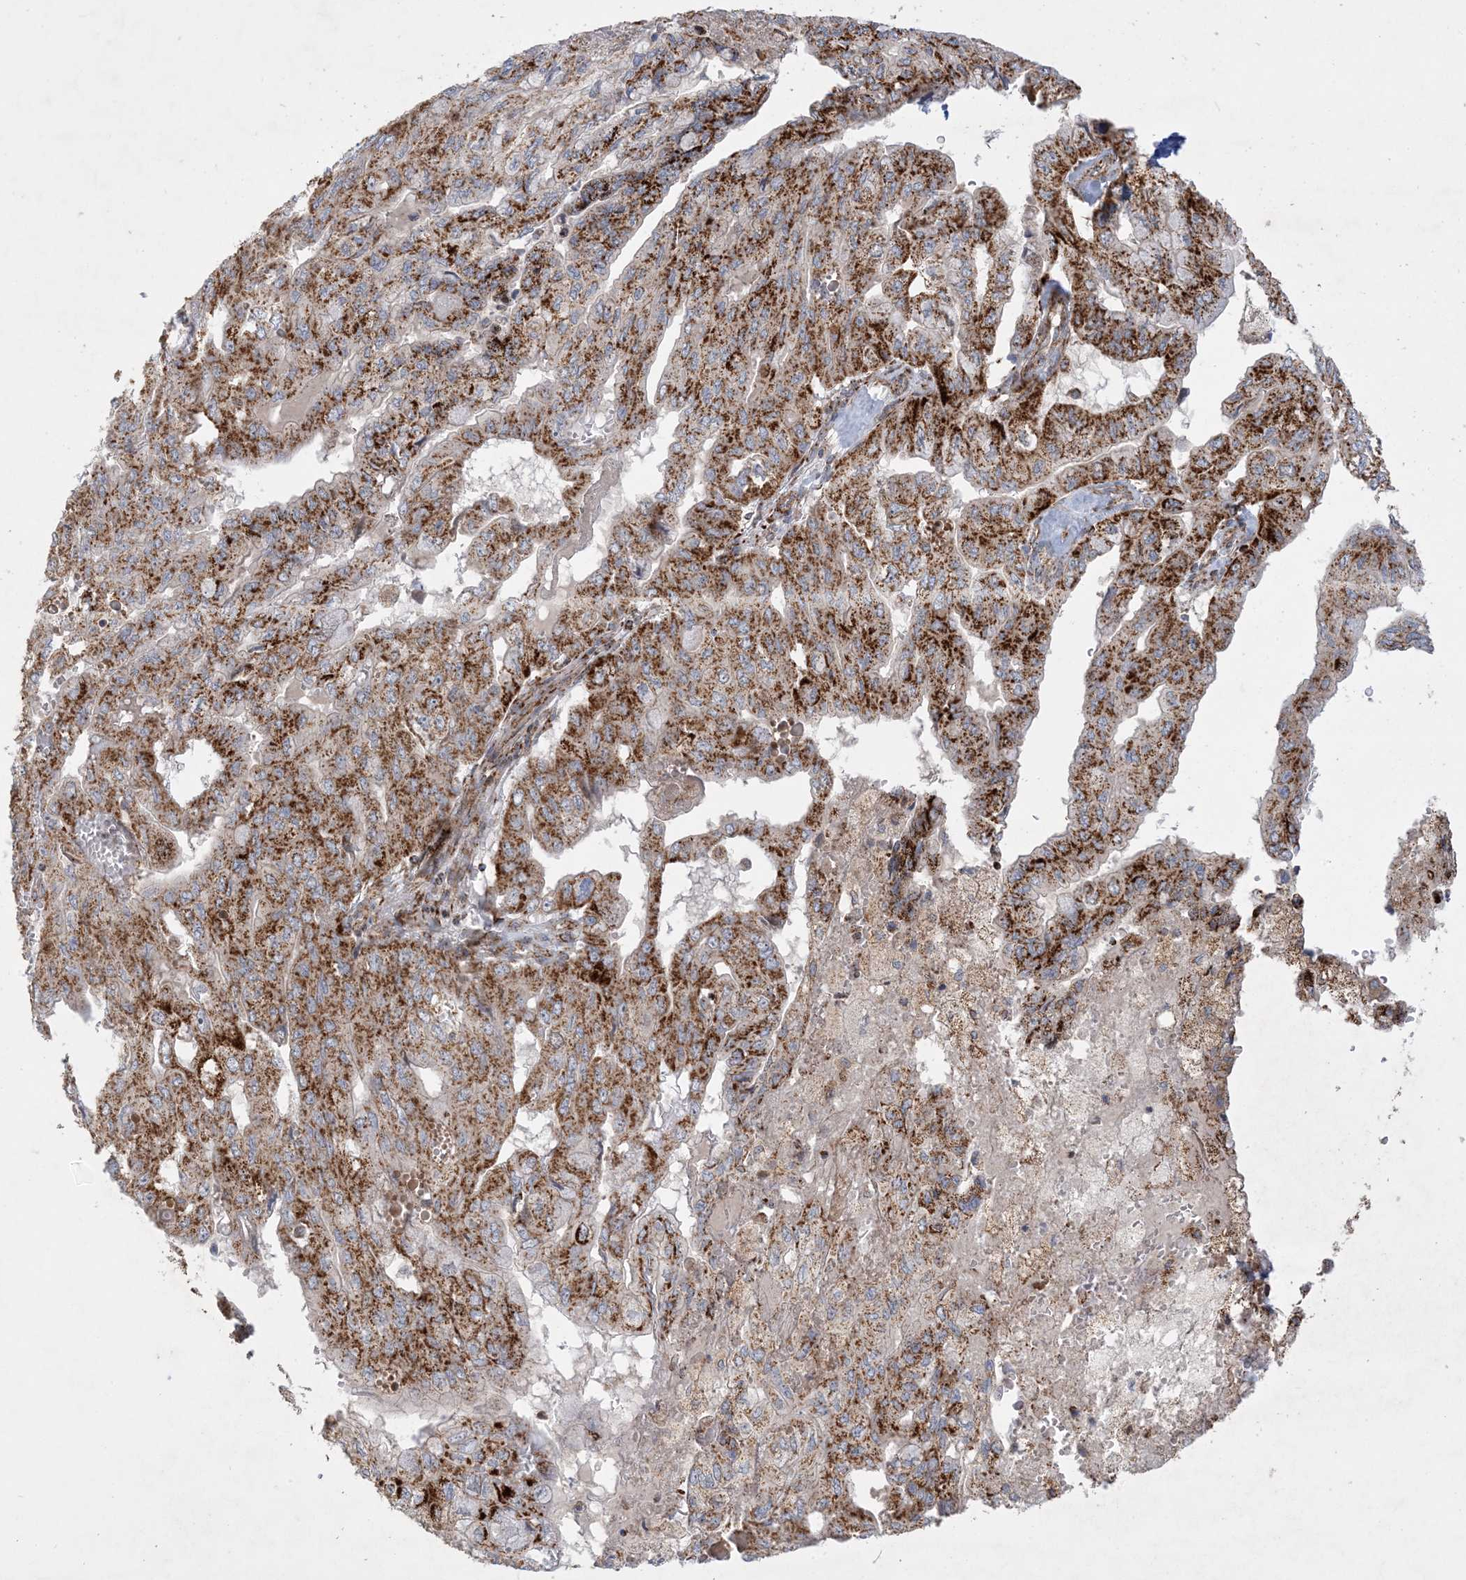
{"staining": {"intensity": "strong", "quantity": ">75%", "location": "cytoplasmic/membranous"}, "tissue": "pancreatic cancer", "cell_type": "Tumor cells", "image_type": "cancer", "snomed": [{"axis": "morphology", "description": "Adenocarcinoma, NOS"}, {"axis": "topography", "description": "Pancreas"}], "caption": "Brown immunohistochemical staining in human adenocarcinoma (pancreatic) exhibits strong cytoplasmic/membranous expression in about >75% of tumor cells.", "gene": "NDUFAF3", "patient": {"sex": "male", "age": 51}}